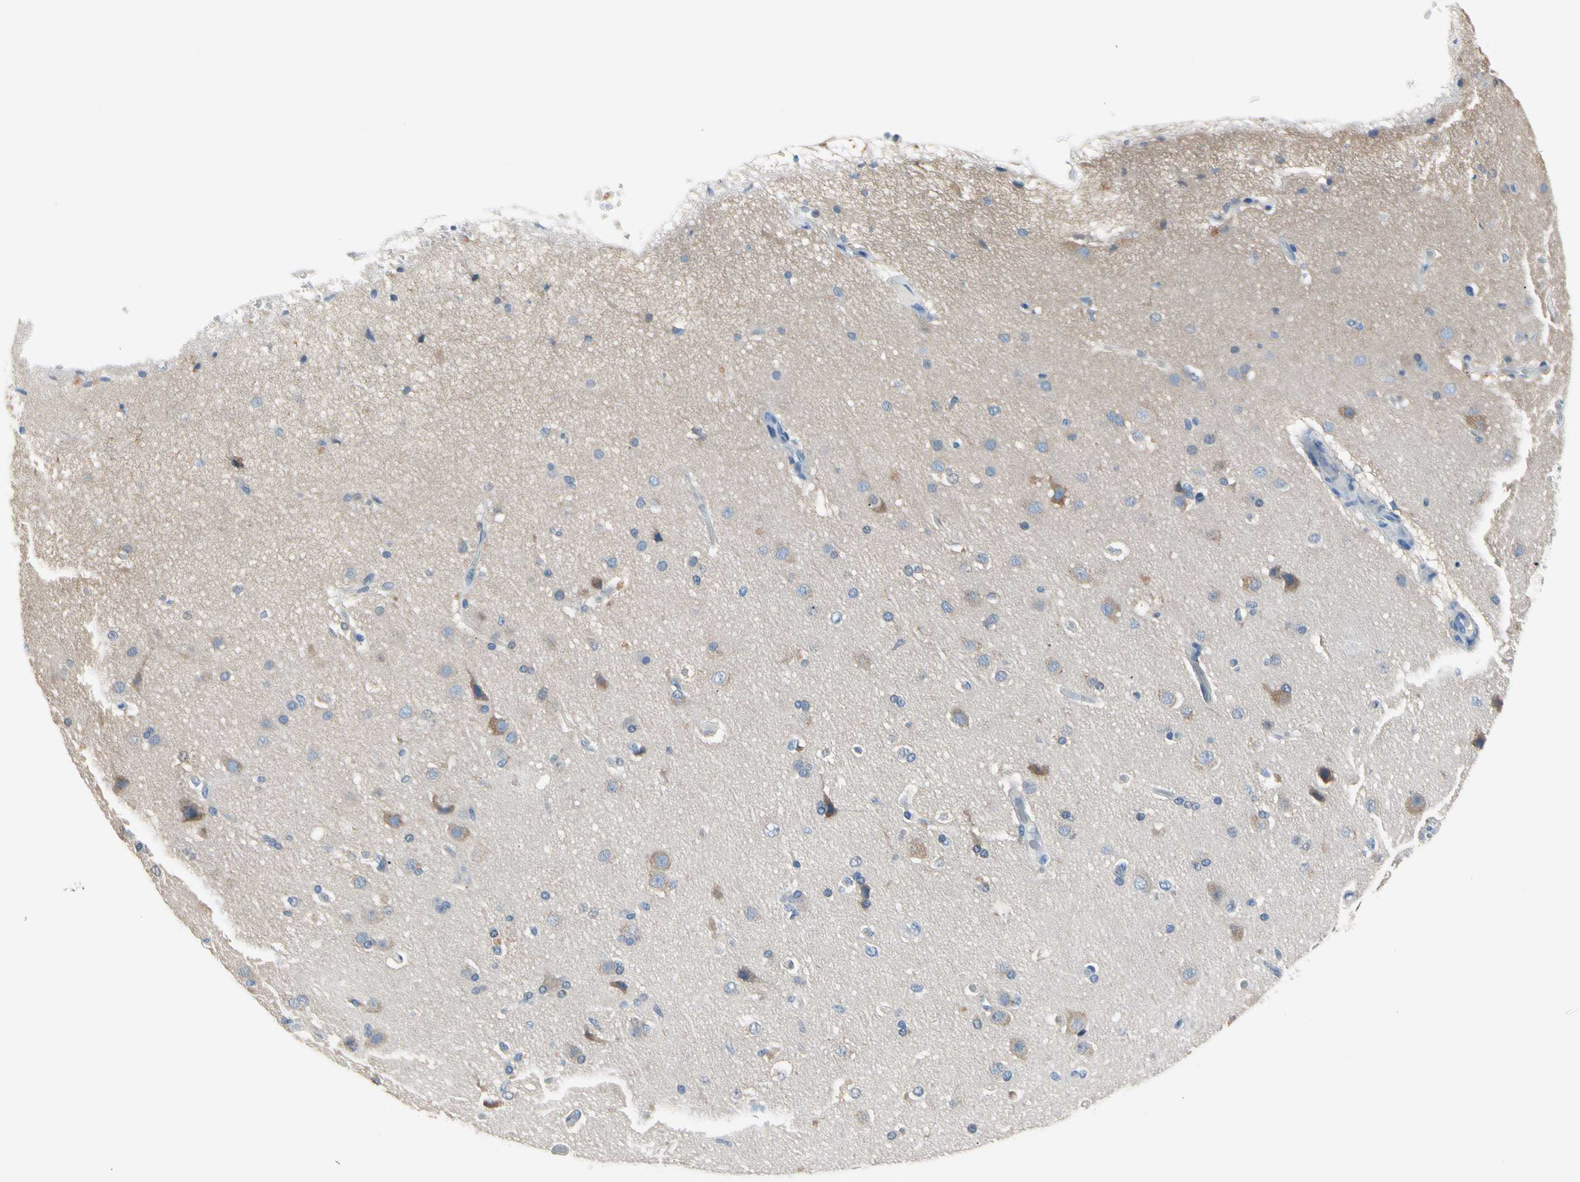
{"staining": {"intensity": "negative", "quantity": "none", "location": "none"}, "tissue": "cerebral cortex", "cell_type": "Endothelial cells", "image_type": "normal", "snomed": [{"axis": "morphology", "description": "Normal tissue, NOS"}, {"axis": "morphology", "description": "Glioma, malignant, High grade"}, {"axis": "topography", "description": "Cerebral cortex"}], "caption": "Protein analysis of unremarkable cerebral cortex exhibits no significant staining in endothelial cells. (IHC, brightfield microscopy, high magnification).", "gene": "MARK1", "patient": {"sex": "male", "age": 77}}